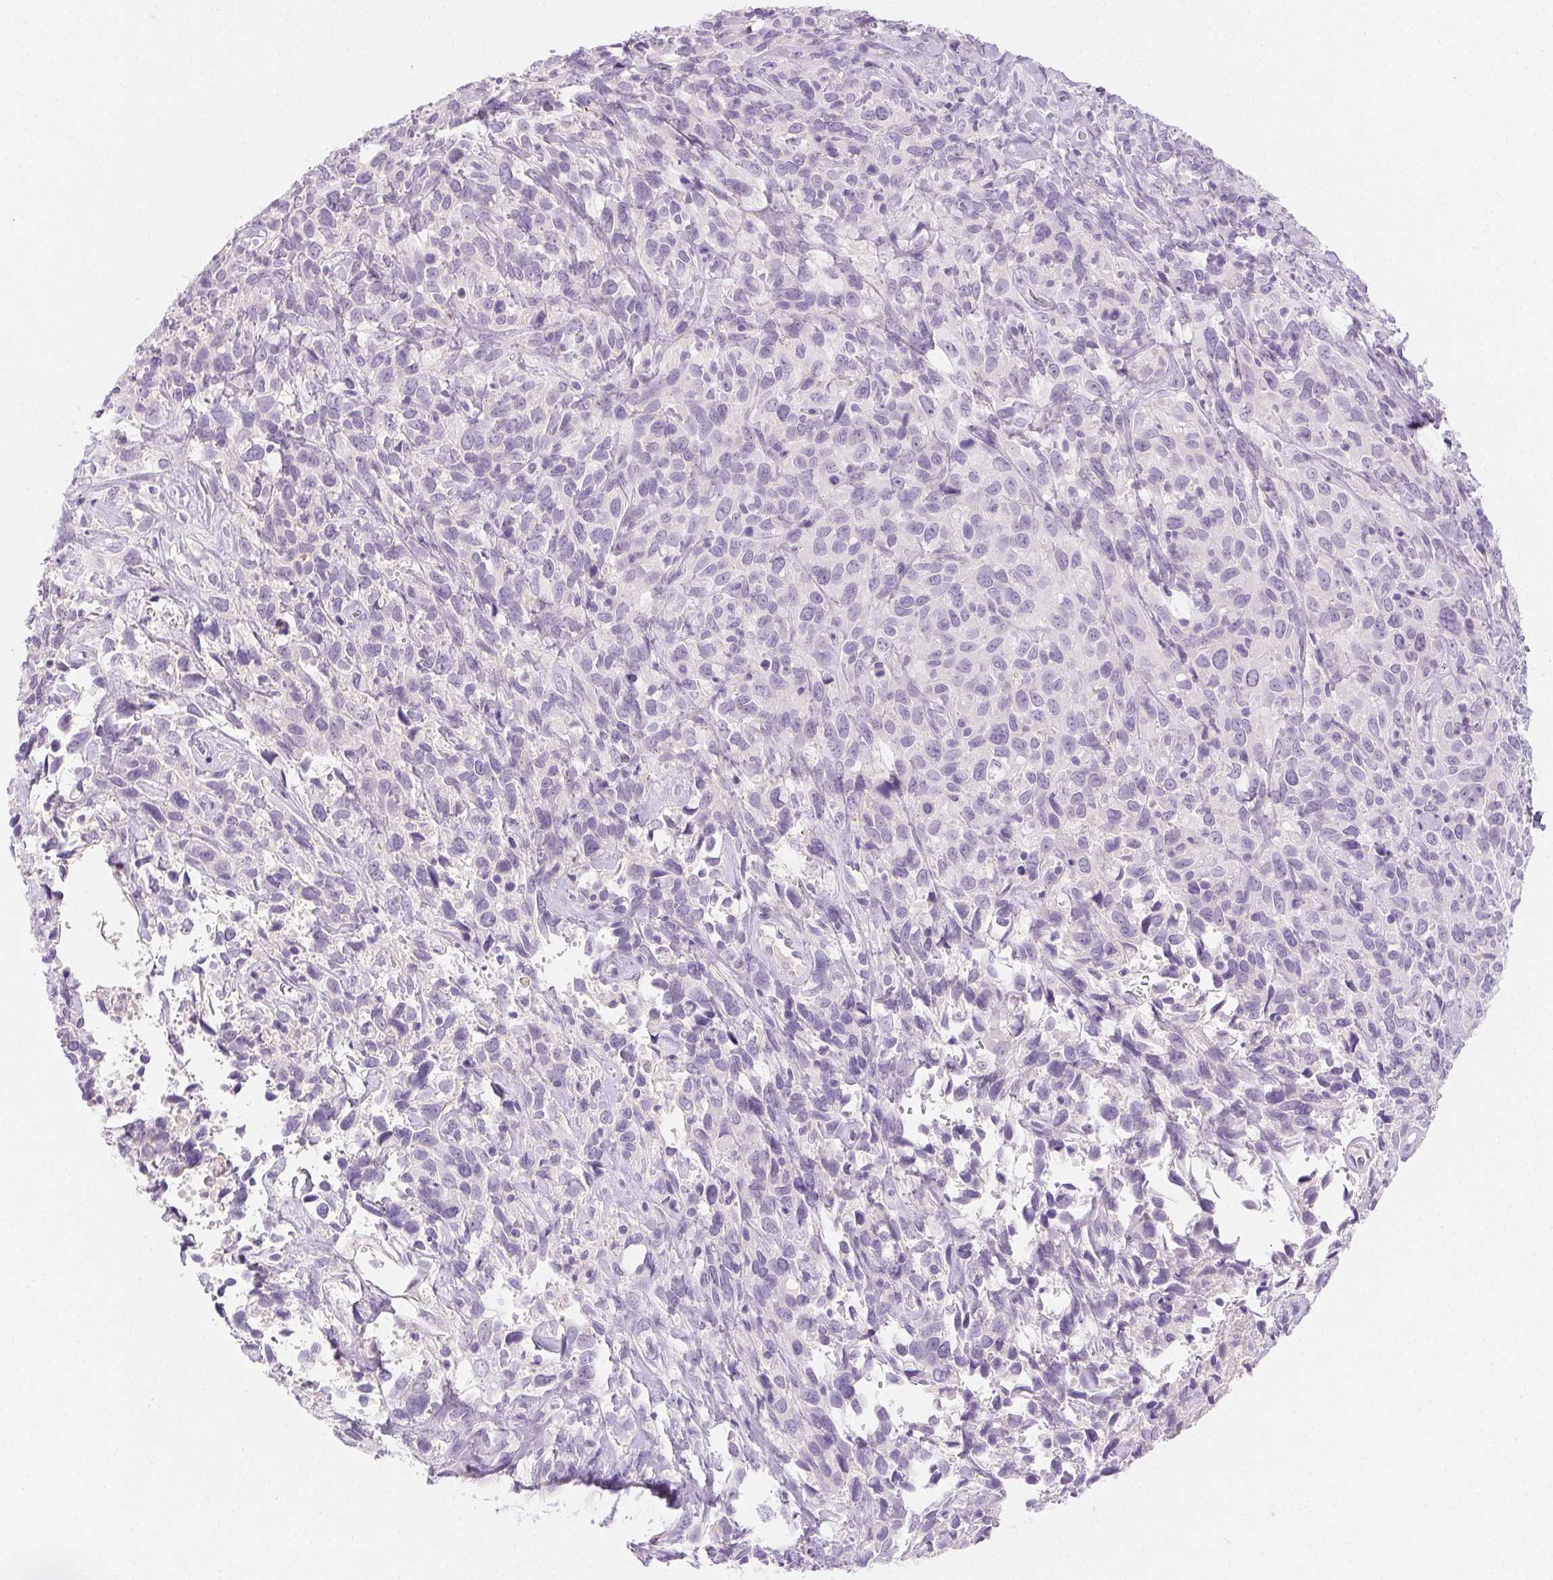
{"staining": {"intensity": "negative", "quantity": "none", "location": "none"}, "tissue": "cervical cancer", "cell_type": "Tumor cells", "image_type": "cancer", "snomed": [{"axis": "morphology", "description": "Normal tissue, NOS"}, {"axis": "morphology", "description": "Squamous cell carcinoma, NOS"}, {"axis": "topography", "description": "Cervix"}], "caption": "Cervical squamous cell carcinoma stained for a protein using IHC shows no staining tumor cells.", "gene": "CLDN16", "patient": {"sex": "female", "age": 51}}